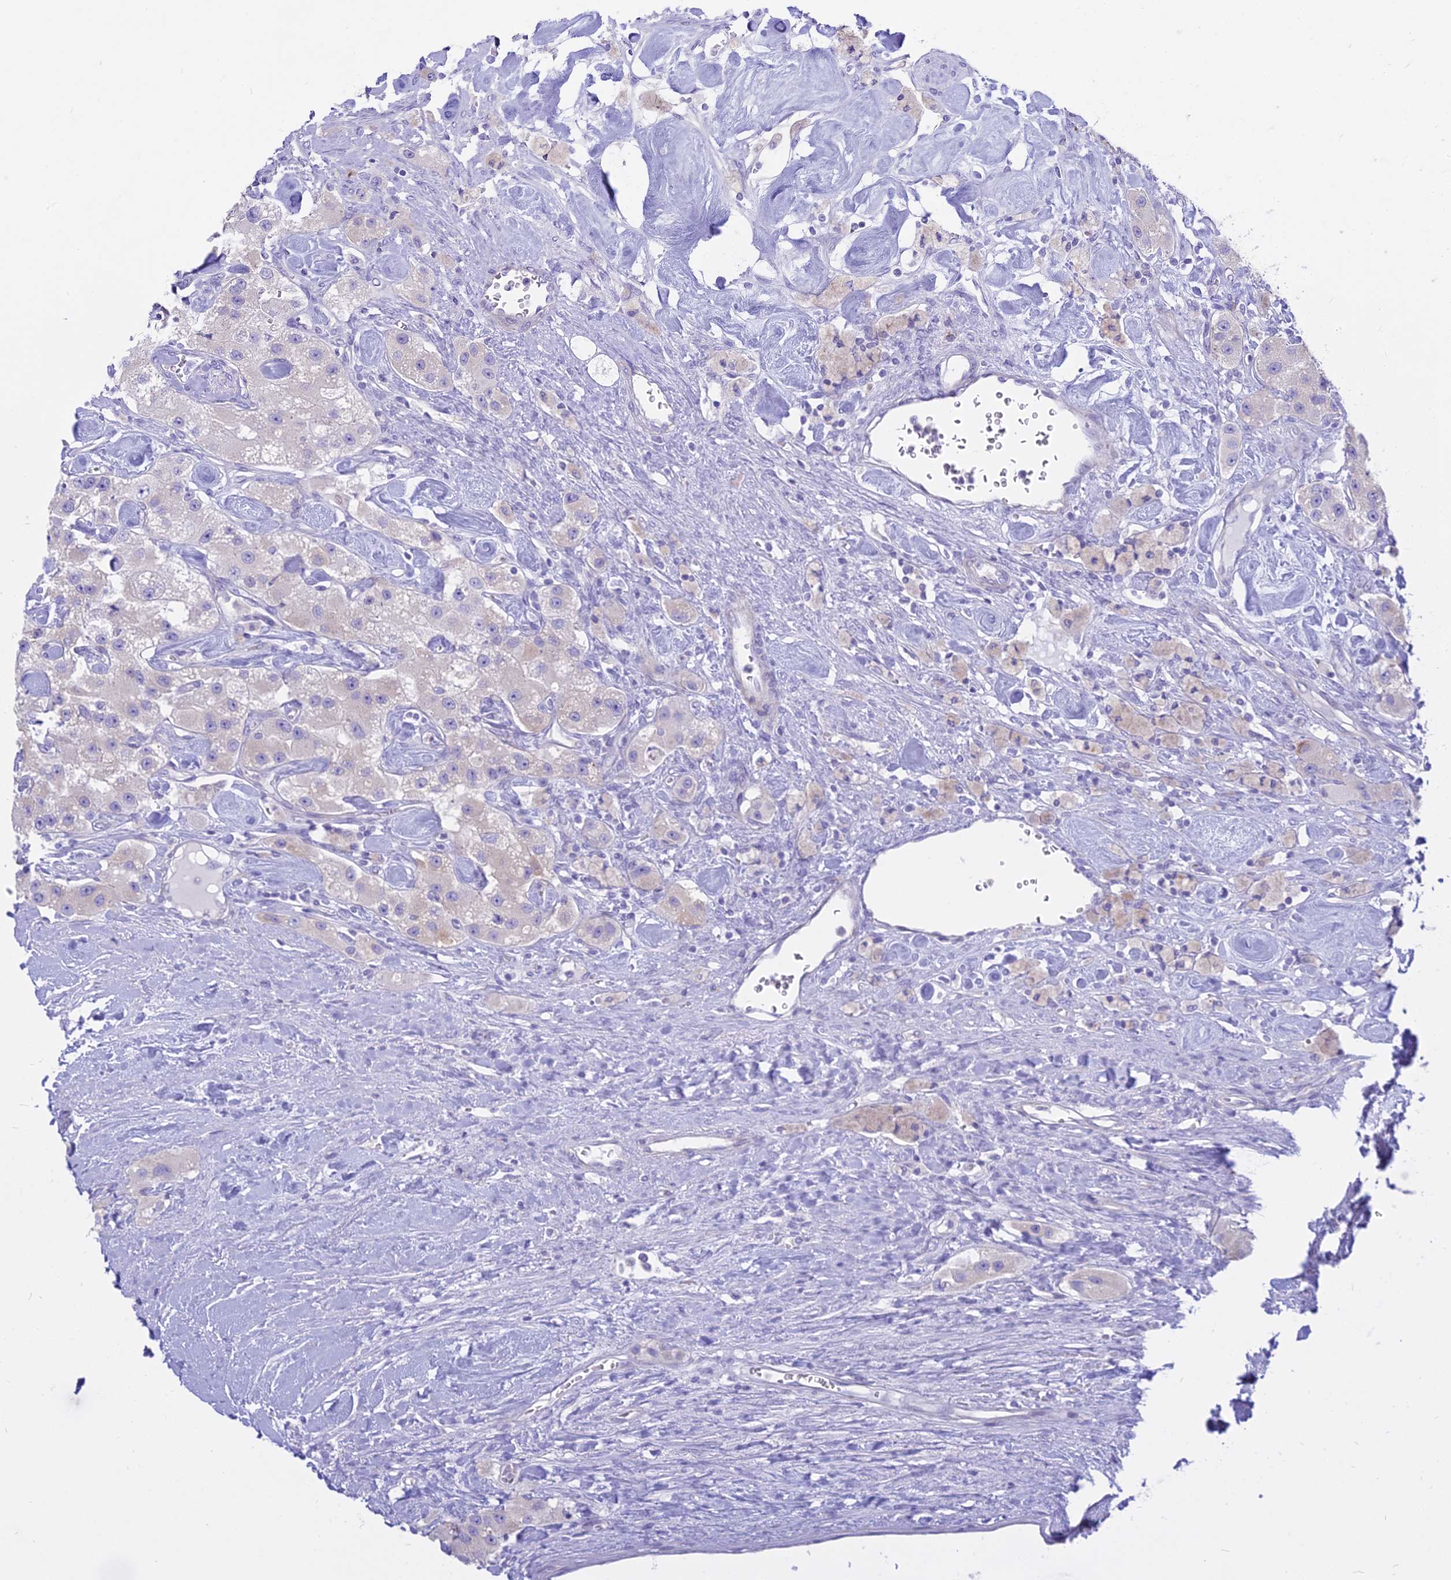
{"staining": {"intensity": "negative", "quantity": "none", "location": "none"}, "tissue": "carcinoid", "cell_type": "Tumor cells", "image_type": "cancer", "snomed": [{"axis": "morphology", "description": "Carcinoid, malignant, NOS"}, {"axis": "topography", "description": "Pancreas"}], "caption": "Immunohistochemistry (IHC) histopathology image of human carcinoid stained for a protein (brown), which demonstrates no positivity in tumor cells.", "gene": "SMIM24", "patient": {"sex": "male", "age": 41}}